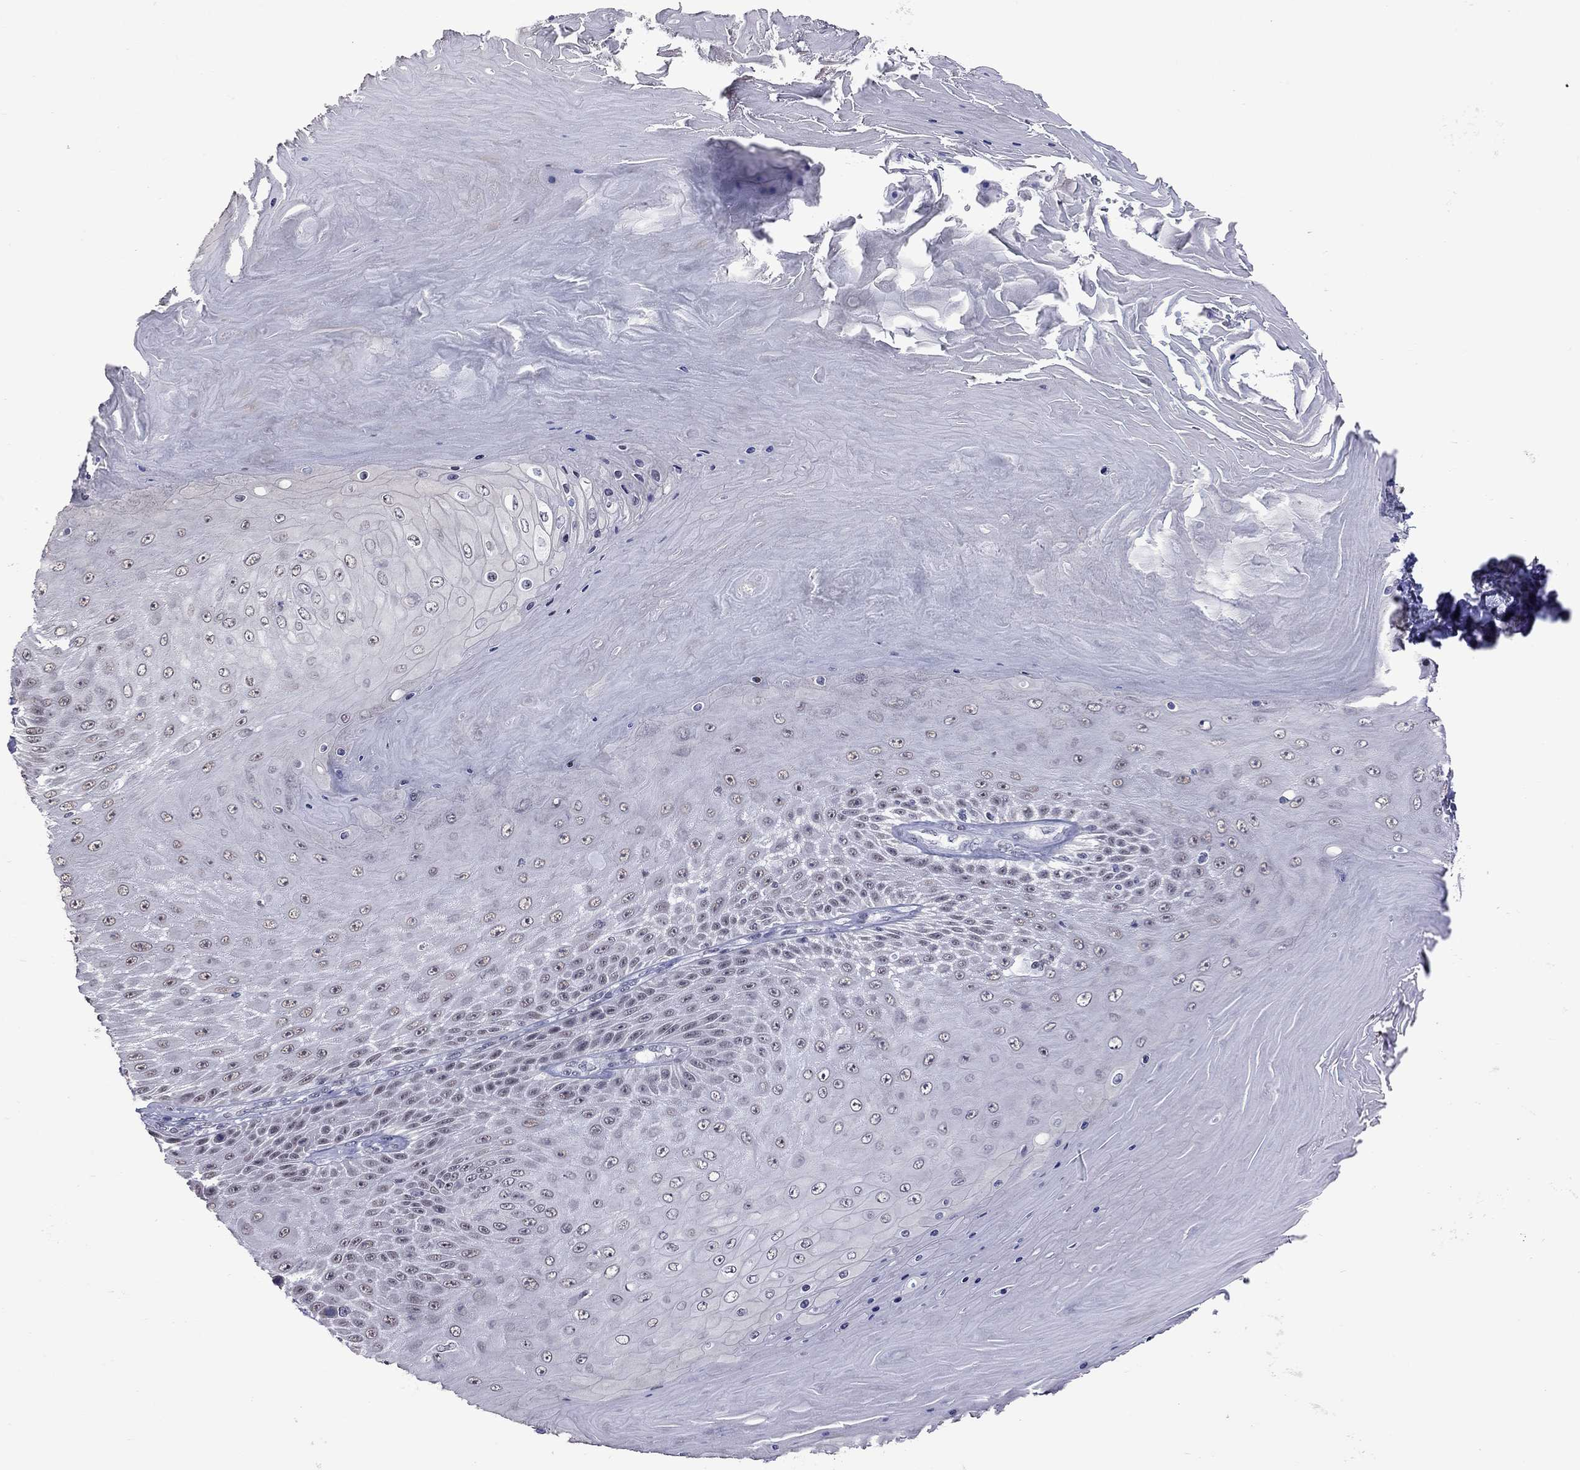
{"staining": {"intensity": "negative", "quantity": "none", "location": "none"}, "tissue": "skin cancer", "cell_type": "Tumor cells", "image_type": "cancer", "snomed": [{"axis": "morphology", "description": "Squamous cell carcinoma, NOS"}, {"axis": "topography", "description": "Skin"}], "caption": "Tumor cells are negative for protein expression in human squamous cell carcinoma (skin).", "gene": "PPP1R3A", "patient": {"sex": "male", "age": 62}}